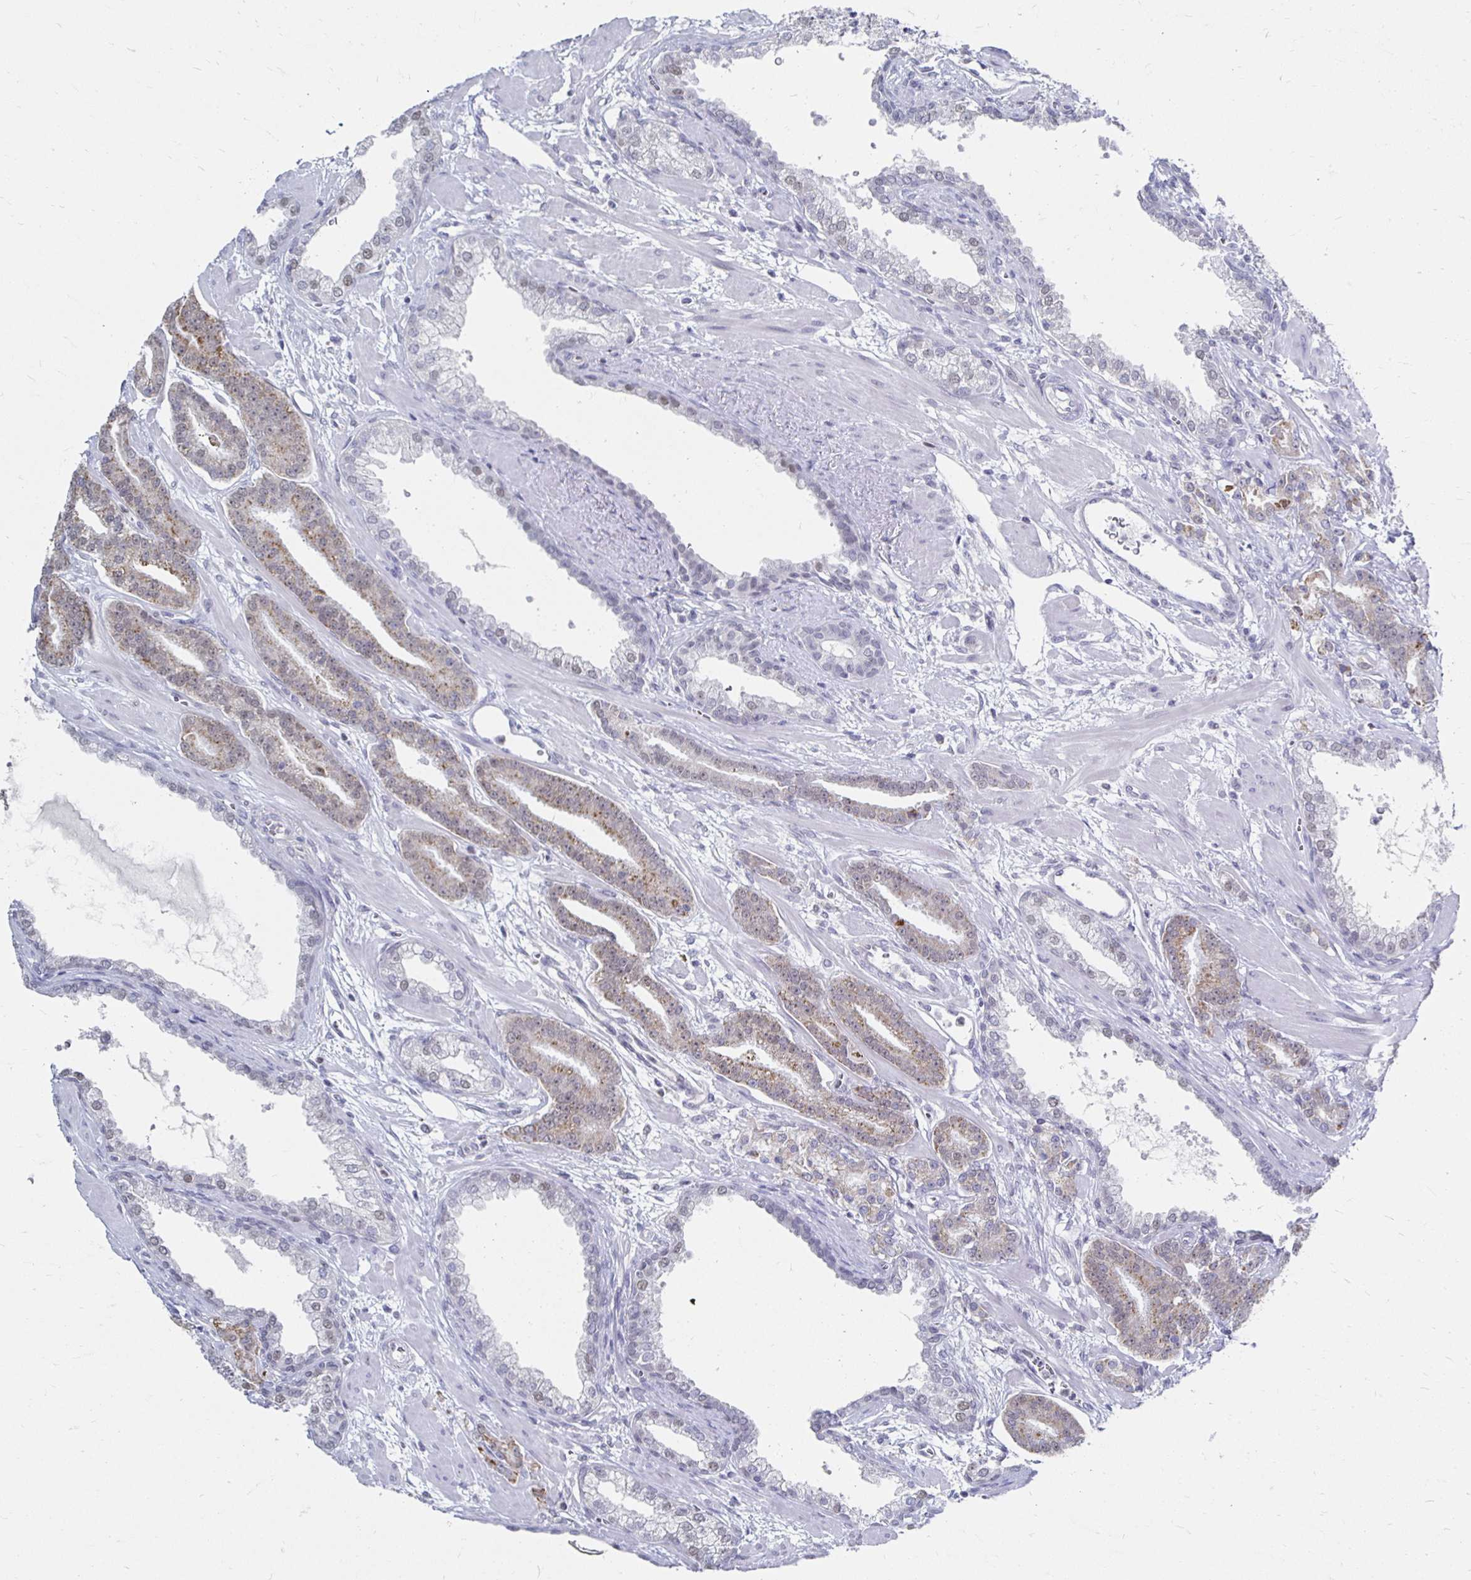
{"staining": {"intensity": "weak", "quantity": "25%-75%", "location": "cytoplasmic/membranous"}, "tissue": "prostate cancer", "cell_type": "Tumor cells", "image_type": "cancer", "snomed": [{"axis": "morphology", "description": "Adenocarcinoma, High grade"}, {"axis": "topography", "description": "Prostate"}], "caption": "Prostate cancer stained with DAB immunohistochemistry (IHC) exhibits low levels of weak cytoplasmic/membranous positivity in about 25%-75% of tumor cells.", "gene": "NOCT", "patient": {"sex": "male", "age": 60}}